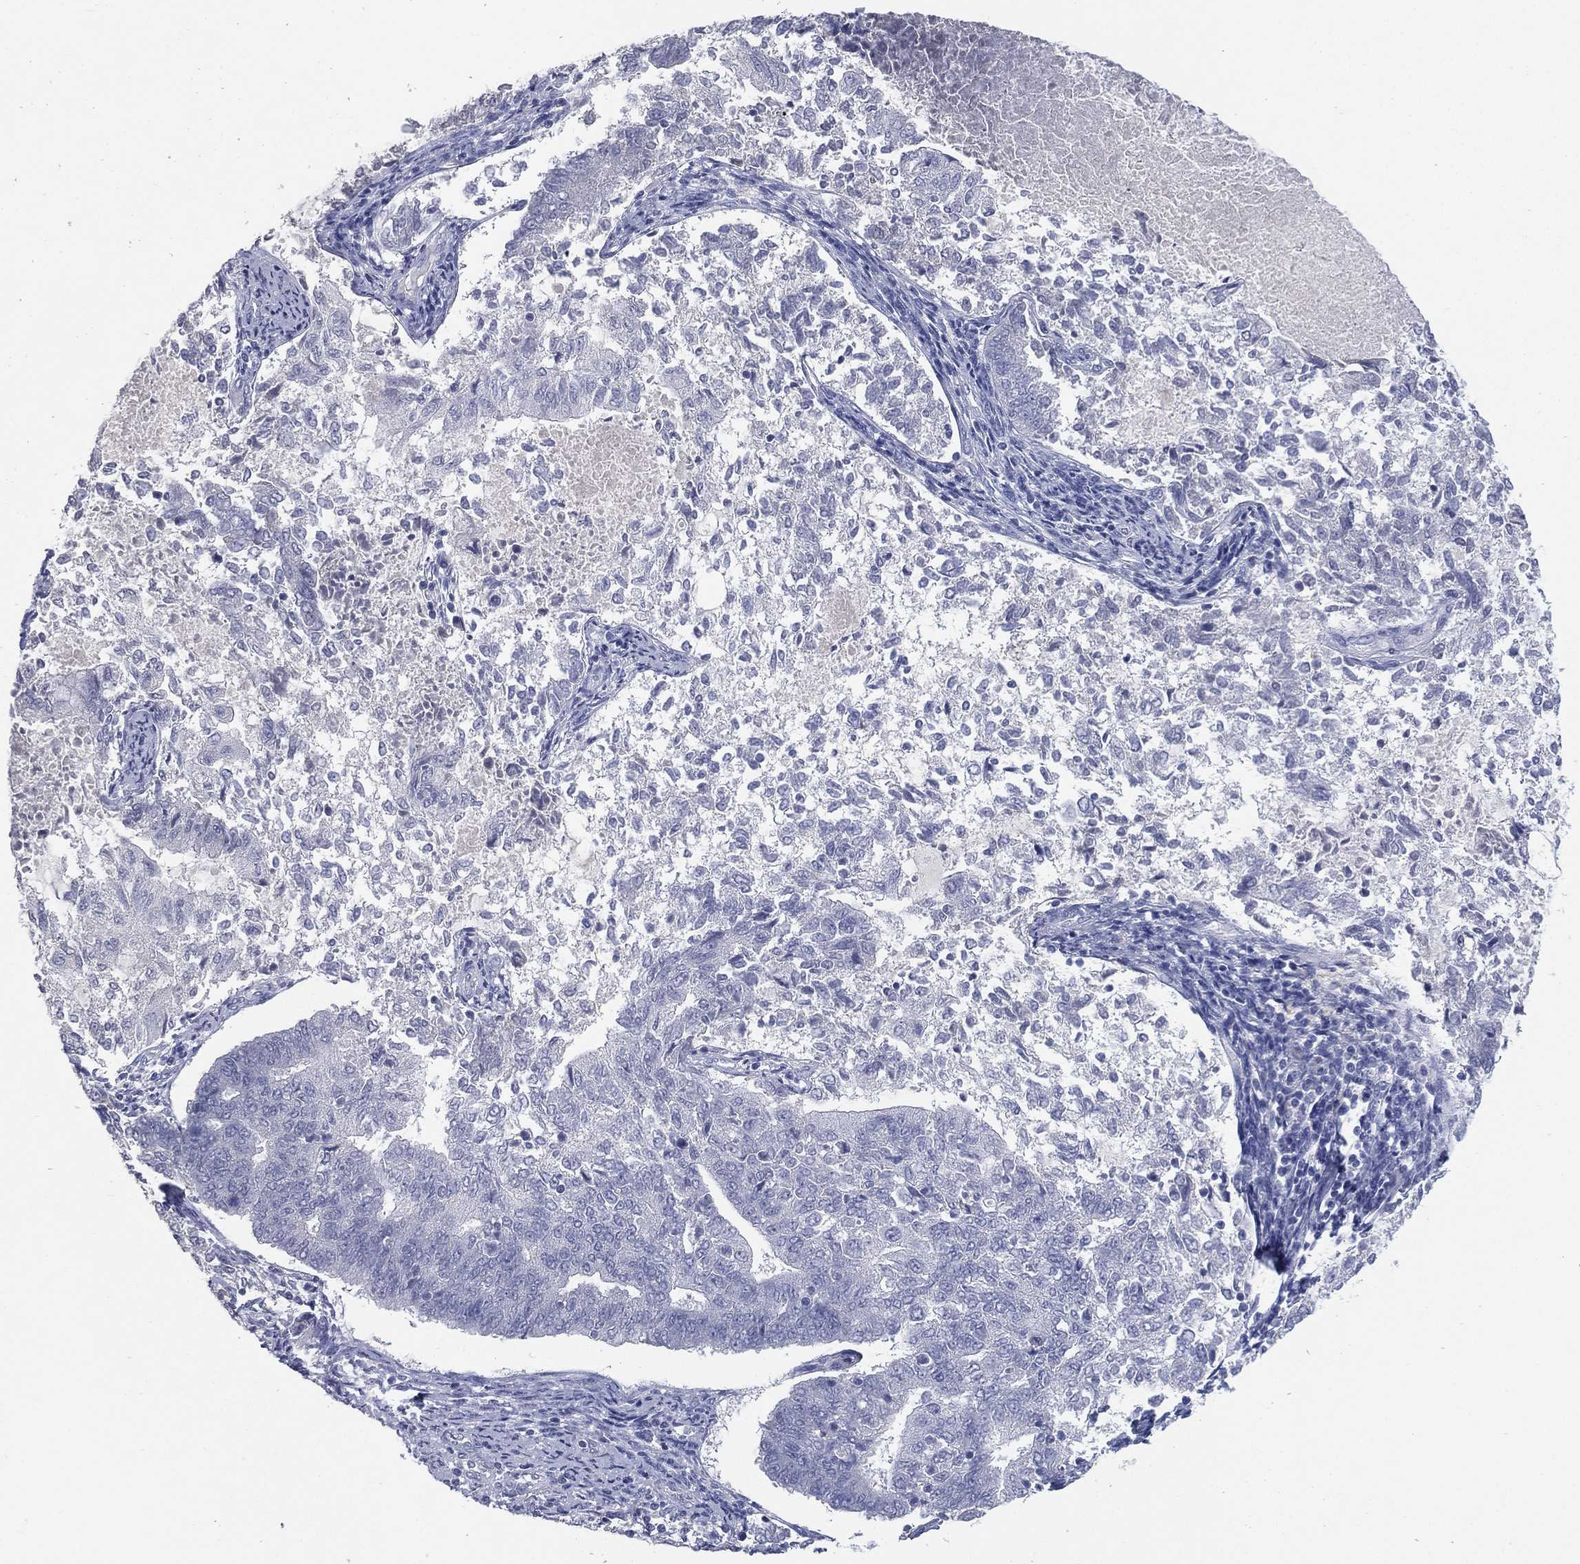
{"staining": {"intensity": "negative", "quantity": "none", "location": "none"}, "tissue": "endometrial cancer", "cell_type": "Tumor cells", "image_type": "cancer", "snomed": [{"axis": "morphology", "description": "Adenocarcinoma, NOS"}, {"axis": "topography", "description": "Endometrium"}], "caption": "High magnification brightfield microscopy of endometrial adenocarcinoma stained with DAB (3,3'-diaminobenzidine) (brown) and counterstained with hematoxylin (blue): tumor cells show no significant staining.", "gene": "KRT35", "patient": {"sex": "female", "age": 65}}